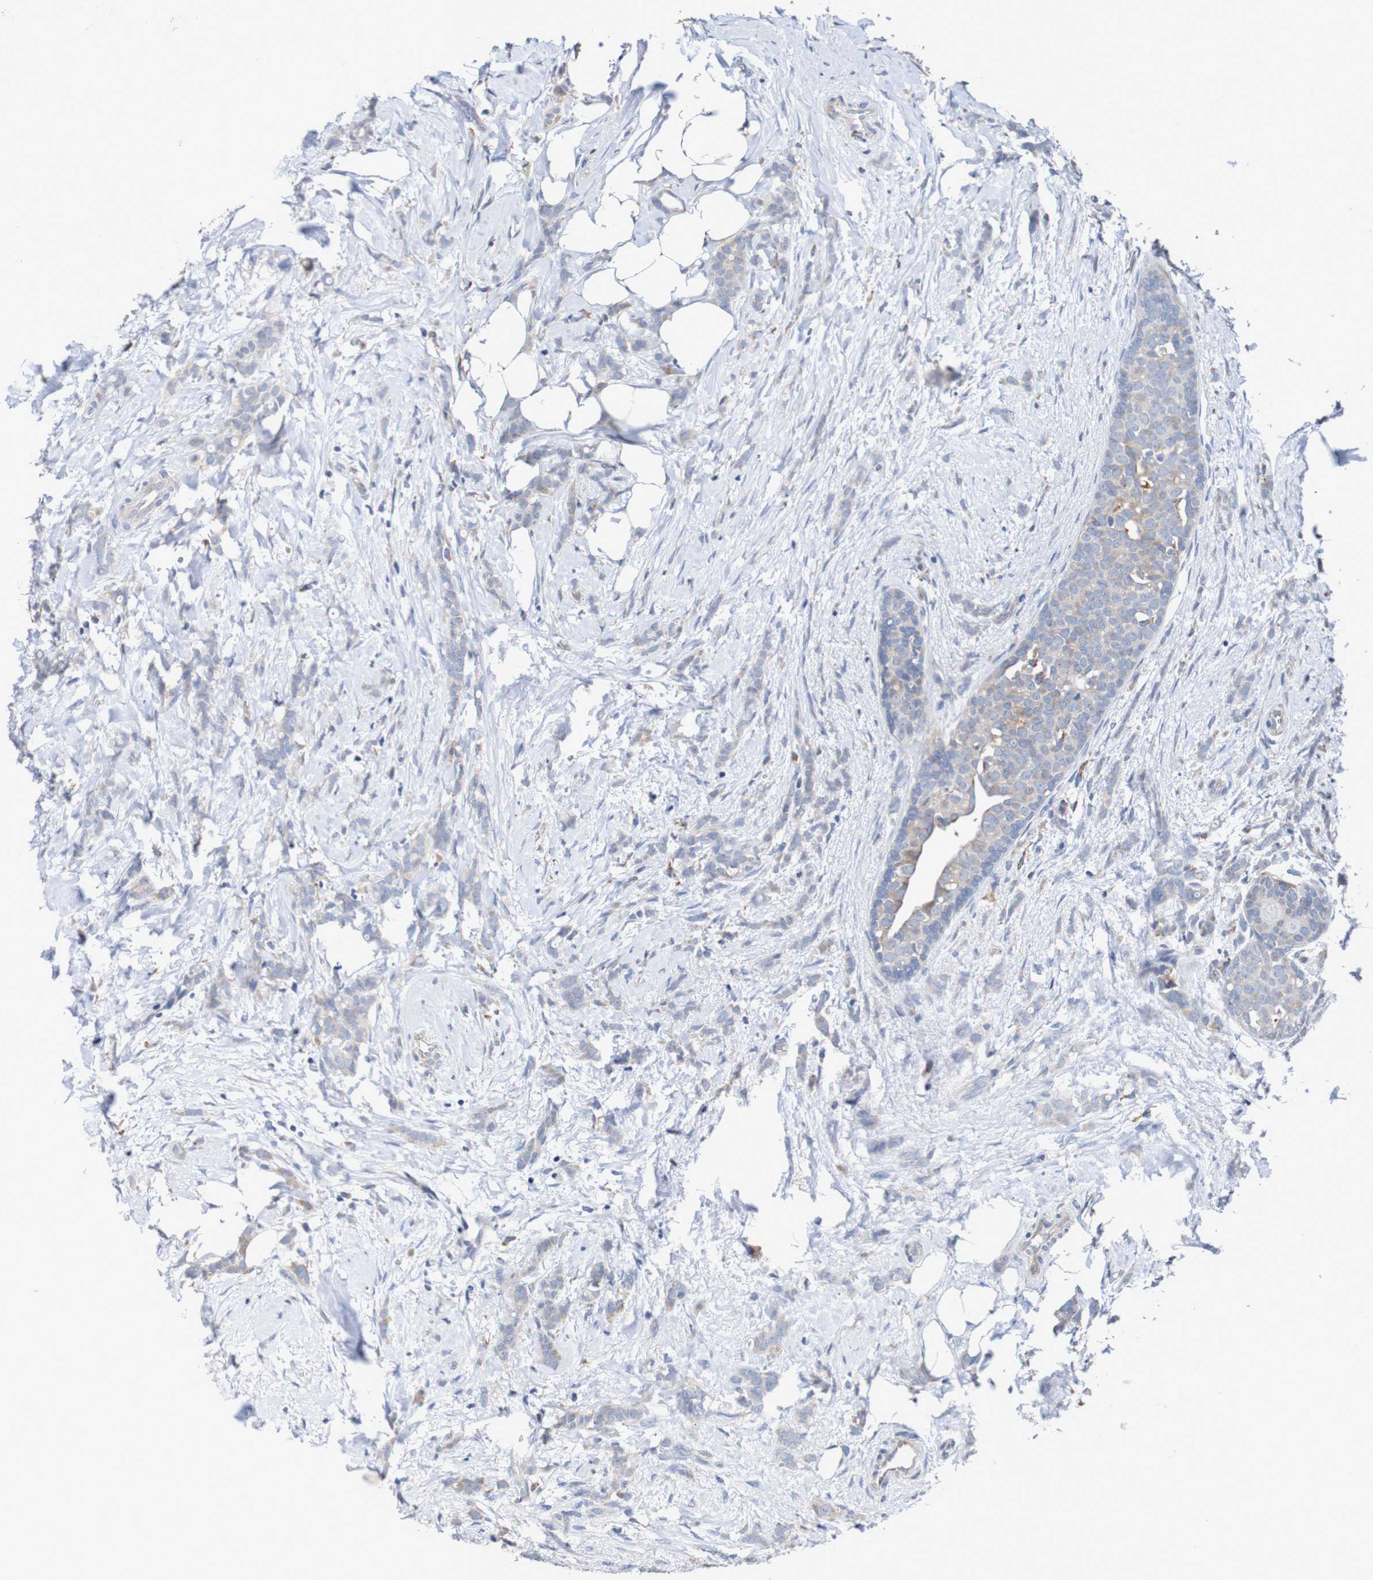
{"staining": {"intensity": "weak", "quantity": "25%-75%", "location": "cytoplasmic/membranous"}, "tissue": "breast cancer", "cell_type": "Tumor cells", "image_type": "cancer", "snomed": [{"axis": "morphology", "description": "Lobular carcinoma, in situ"}, {"axis": "morphology", "description": "Lobular carcinoma"}, {"axis": "topography", "description": "Breast"}], "caption": "Lobular carcinoma in situ (breast) stained with immunohistochemistry (IHC) reveals weak cytoplasmic/membranous staining in approximately 25%-75% of tumor cells.", "gene": "FIBP", "patient": {"sex": "female", "age": 41}}